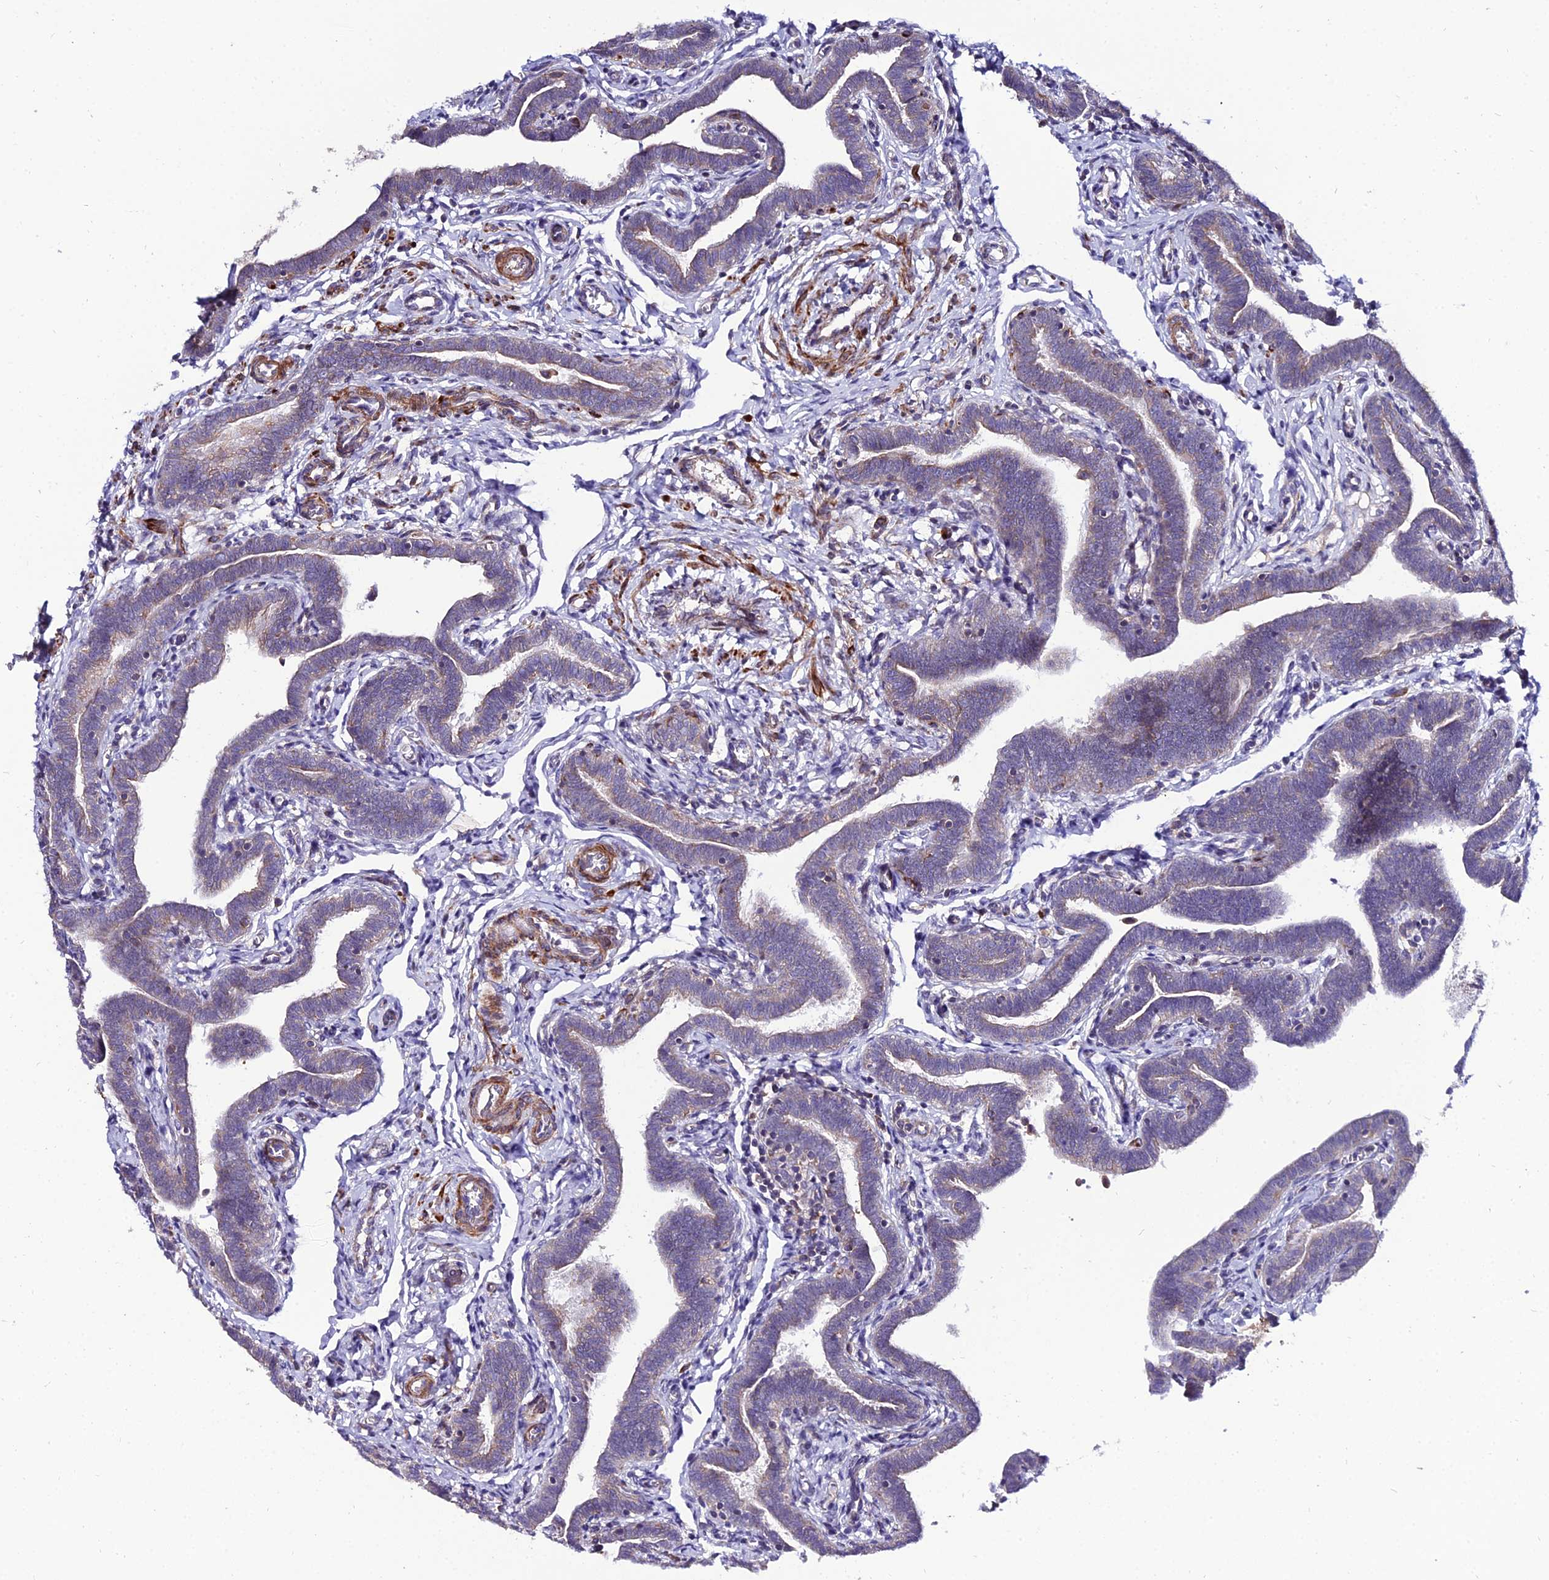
{"staining": {"intensity": "weak", "quantity": "<25%", "location": "cytoplasmic/membranous"}, "tissue": "fallopian tube", "cell_type": "Glandular cells", "image_type": "normal", "snomed": [{"axis": "morphology", "description": "Normal tissue, NOS"}, {"axis": "topography", "description": "Fallopian tube"}], "caption": "IHC micrograph of normal fallopian tube: fallopian tube stained with DAB (3,3'-diaminobenzidine) displays no significant protein staining in glandular cells. (DAB (3,3'-diaminobenzidine) IHC with hematoxylin counter stain).", "gene": "ARL6IP1", "patient": {"sex": "female", "age": 36}}